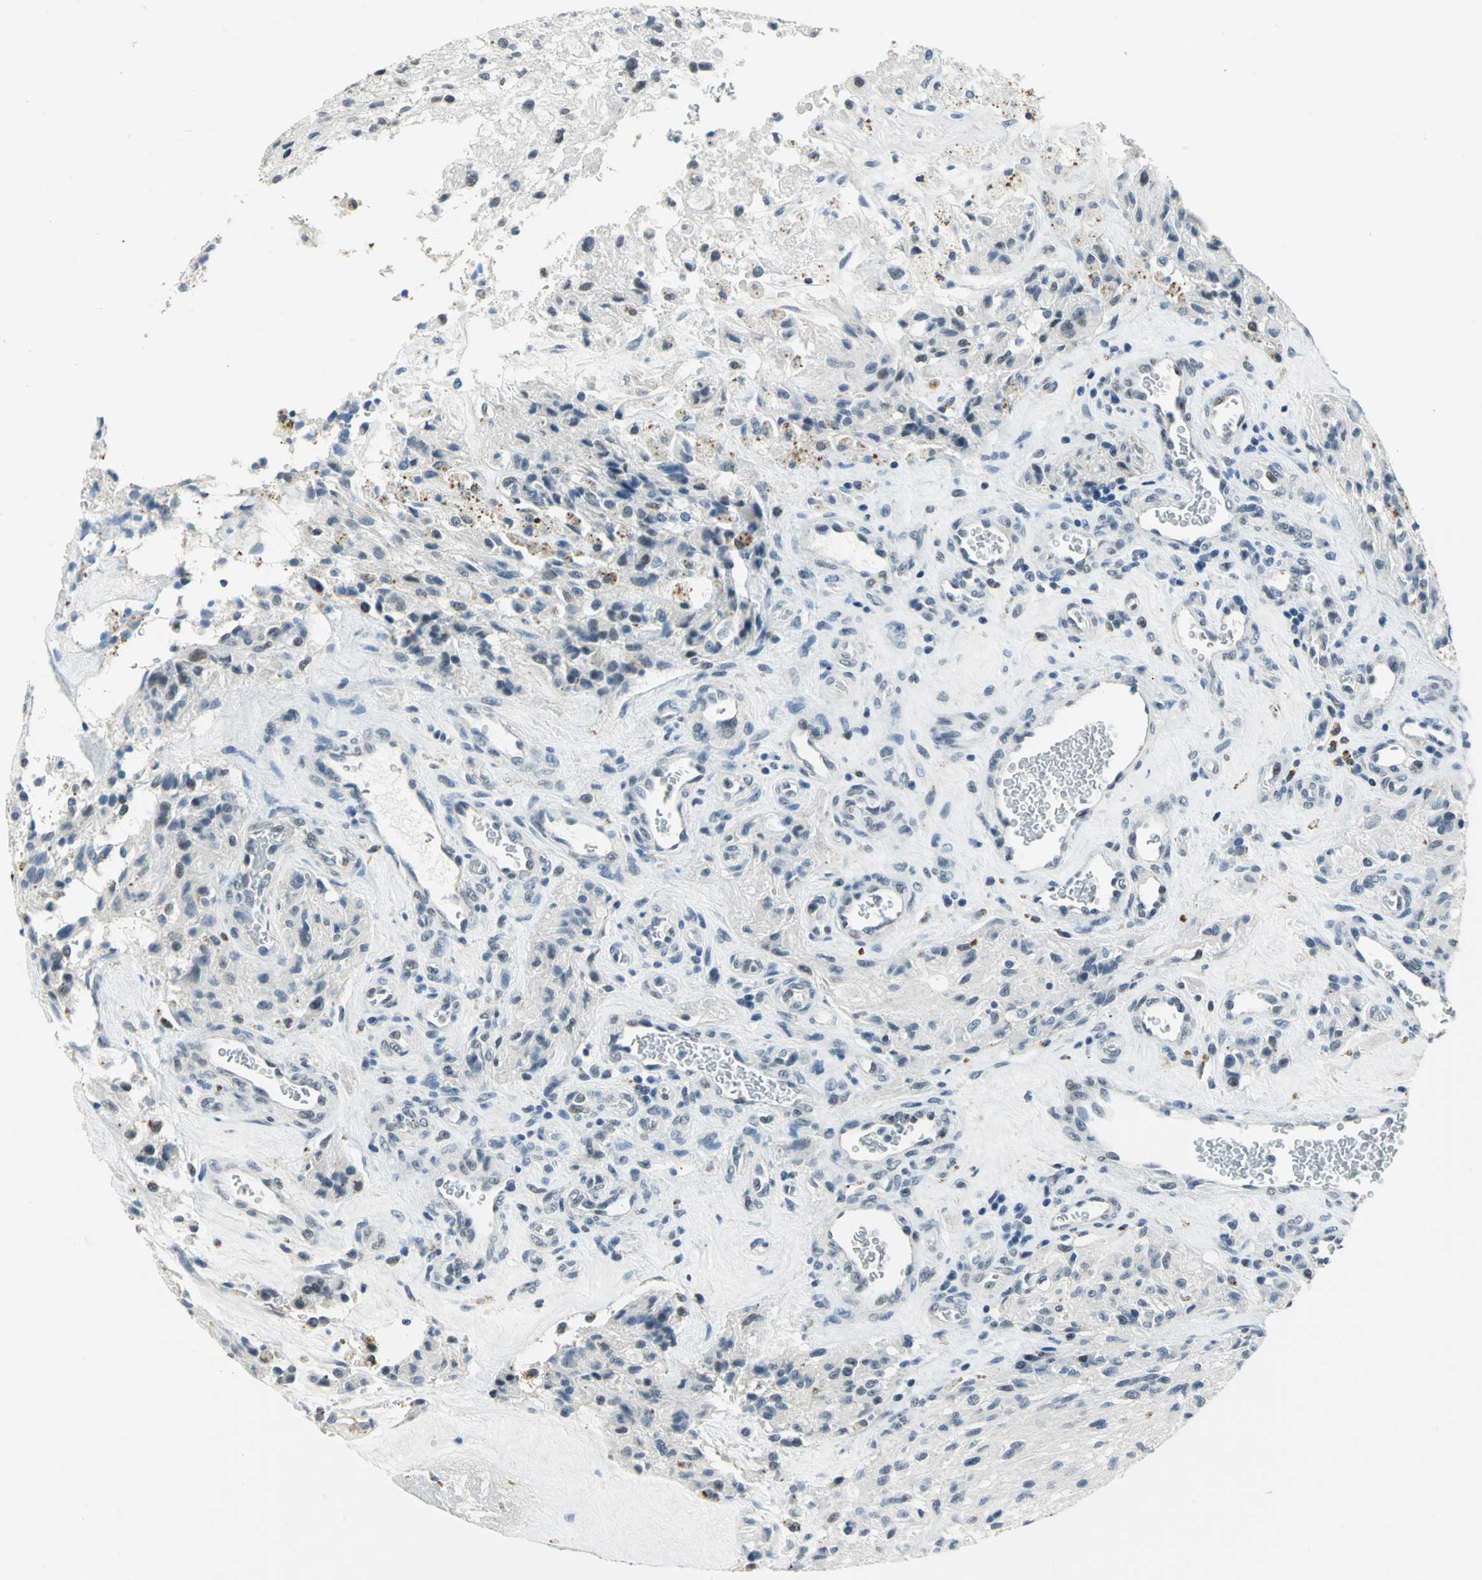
{"staining": {"intensity": "moderate", "quantity": "<25%", "location": "nuclear"}, "tissue": "glioma", "cell_type": "Tumor cells", "image_type": "cancer", "snomed": [{"axis": "morphology", "description": "Normal tissue, NOS"}, {"axis": "morphology", "description": "Glioma, malignant, High grade"}, {"axis": "topography", "description": "Cerebral cortex"}], "caption": "Protein expression analysis of high-grade glioma (malignant) demonstrates moderate nuclear positivity in about <25% of tumor cells.", "gene": "RAD17", "patient": {"sex": "male", "age": 56}}